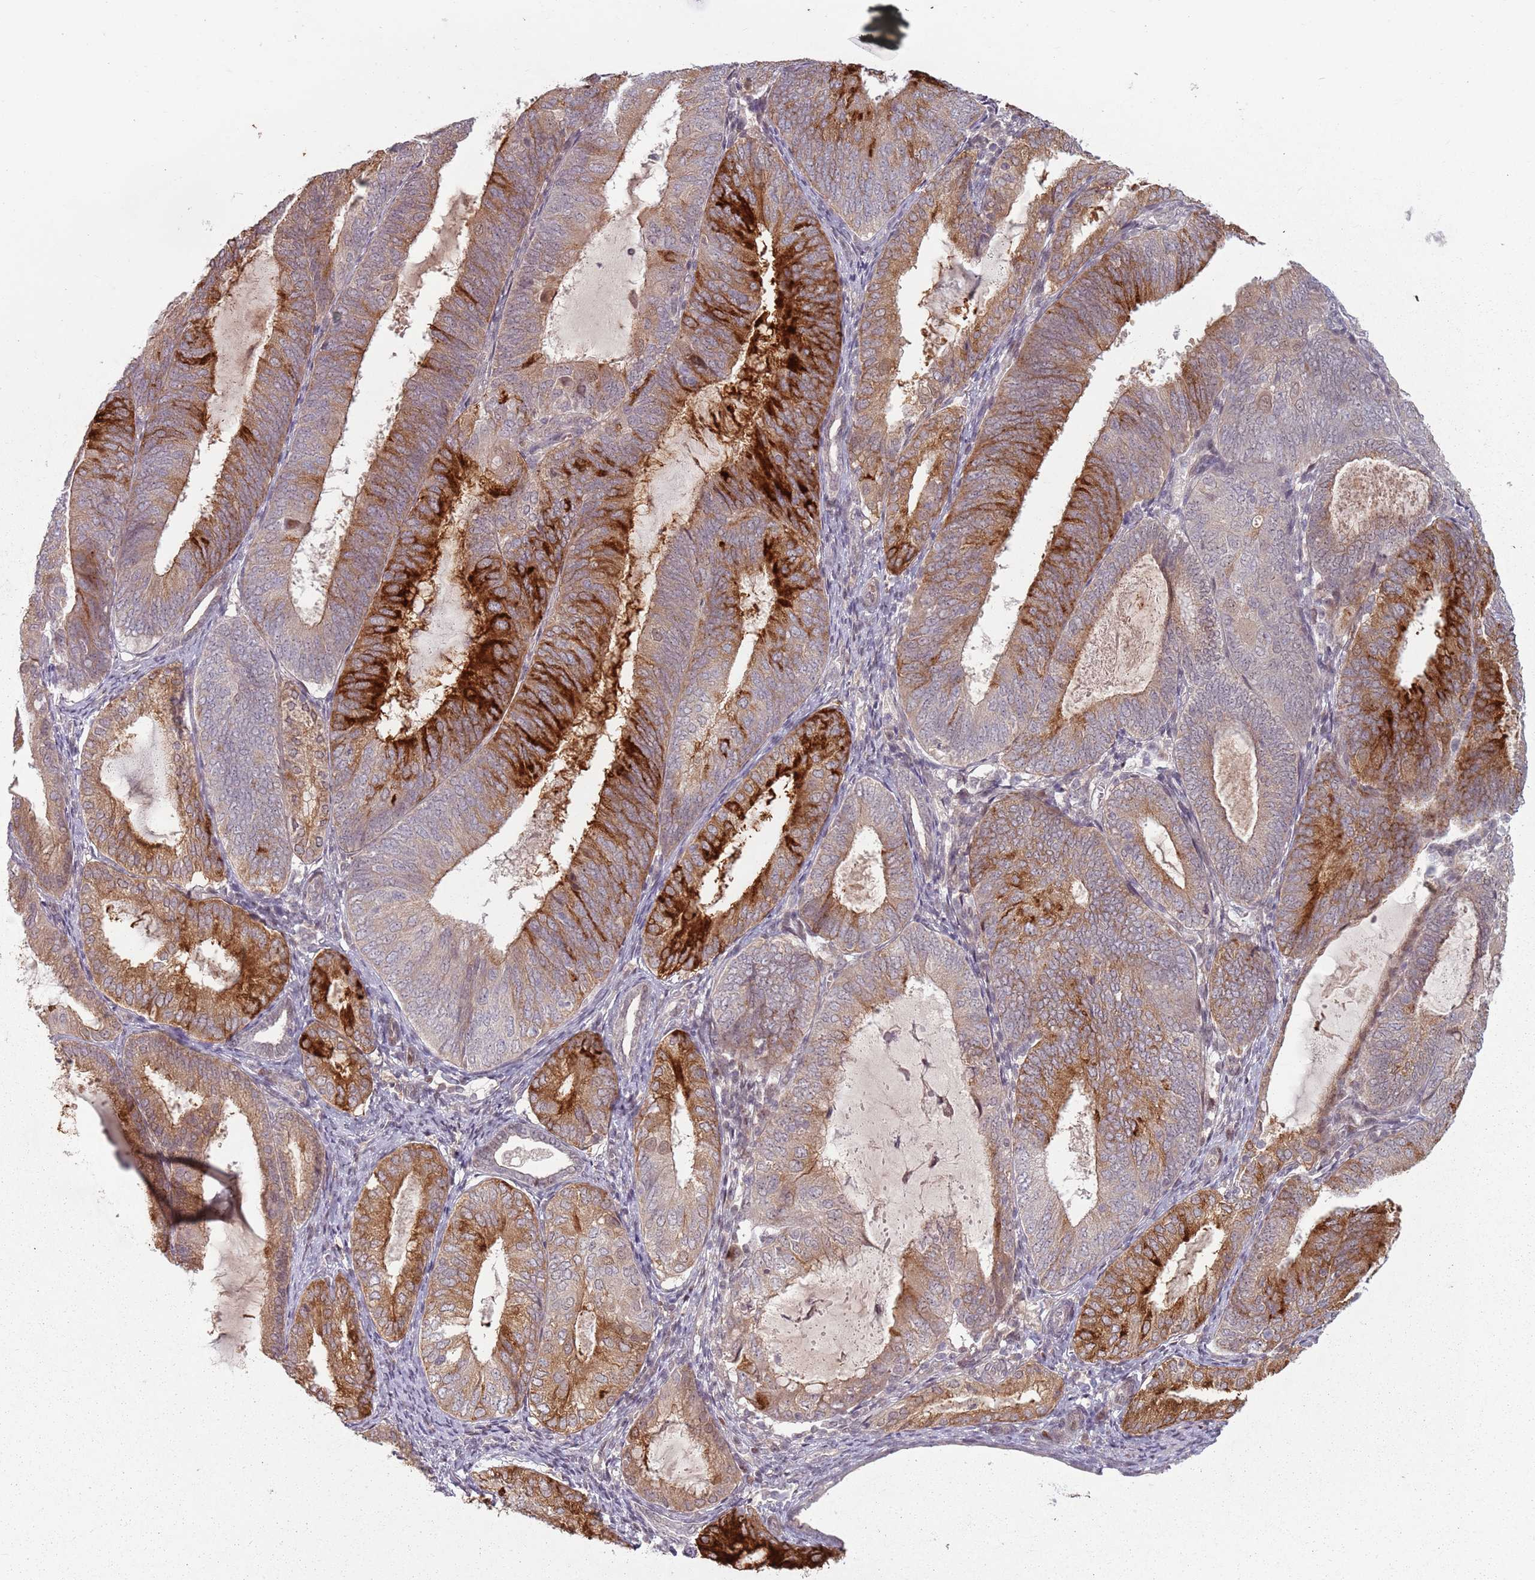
{"staining": {"intensity": "strong", "quantity": "25%-75%", "location": "cytoplasmic/membranous"}, "tissue": "endometrial cancer", "cell_type": "Tumor cells", "image_type": "cancer", "snomed": [{"axis": "morphology", "description": "Adenocarcinoma, NOS"}, {"axis": "topography", "description": "Endometrium"}], "caption": "A brown stain labels strong cytoplasmic/membranous staining of a protein in endometrial adenocarcinoma tumor cells.", "gene": "ADGRG1", "patient": {"sex": "female", "age": 81}}